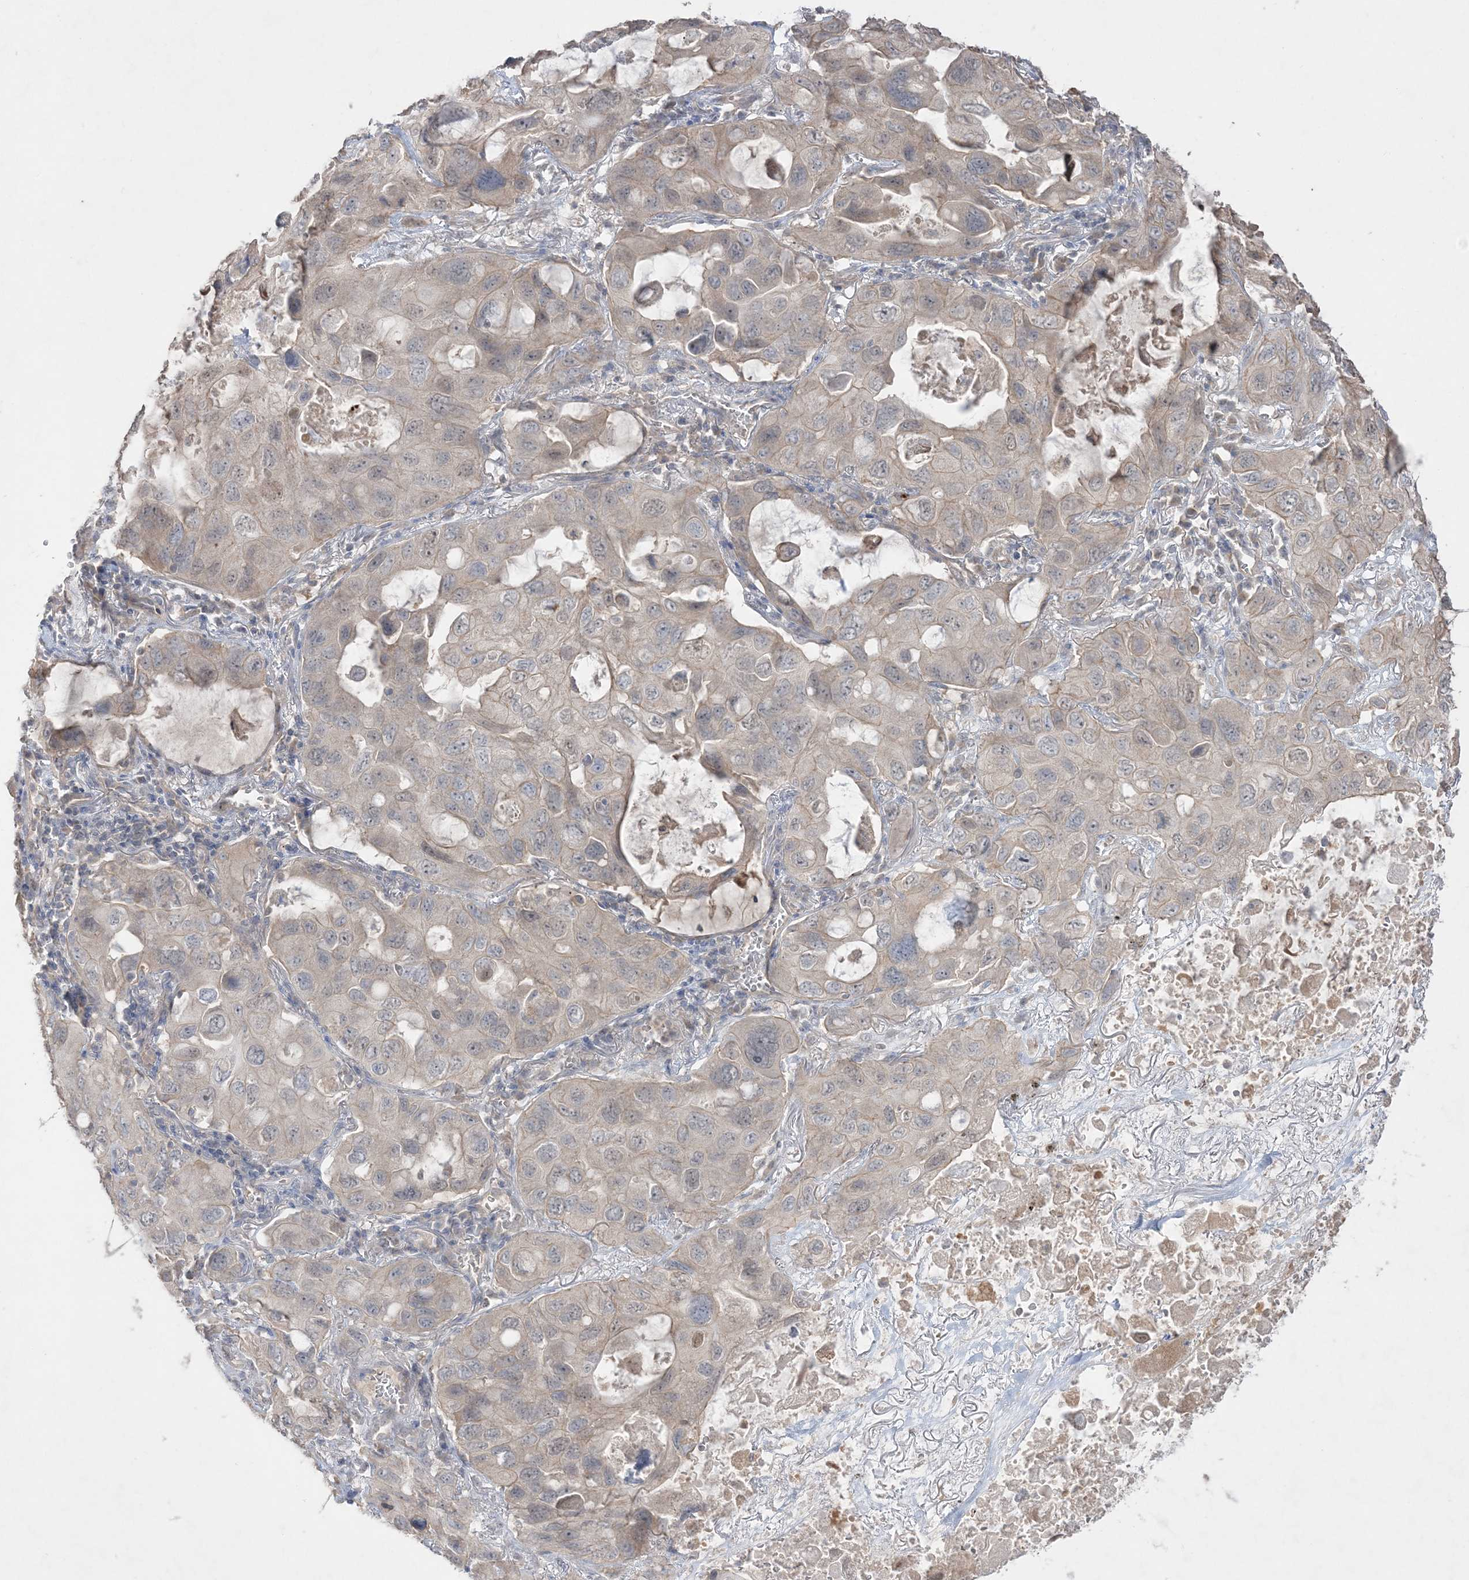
{"staining": {"intensity": "negative", "quantity": "none", "location": "none"}, "tissue": "lung cancer", "cell_type": "Tumor cells", "image_type": "cancer", "snomed": [{"axis": "morphology", "description": "Squamous cell carcinoma, NOS"}, {"axis": "topography", "description": "Lung"}], "caption": "Tumor cells show no significant protein positivity in lung cancer.", "gene": "SH3BP4", "patient": {"sex": "female", "age": 73}}